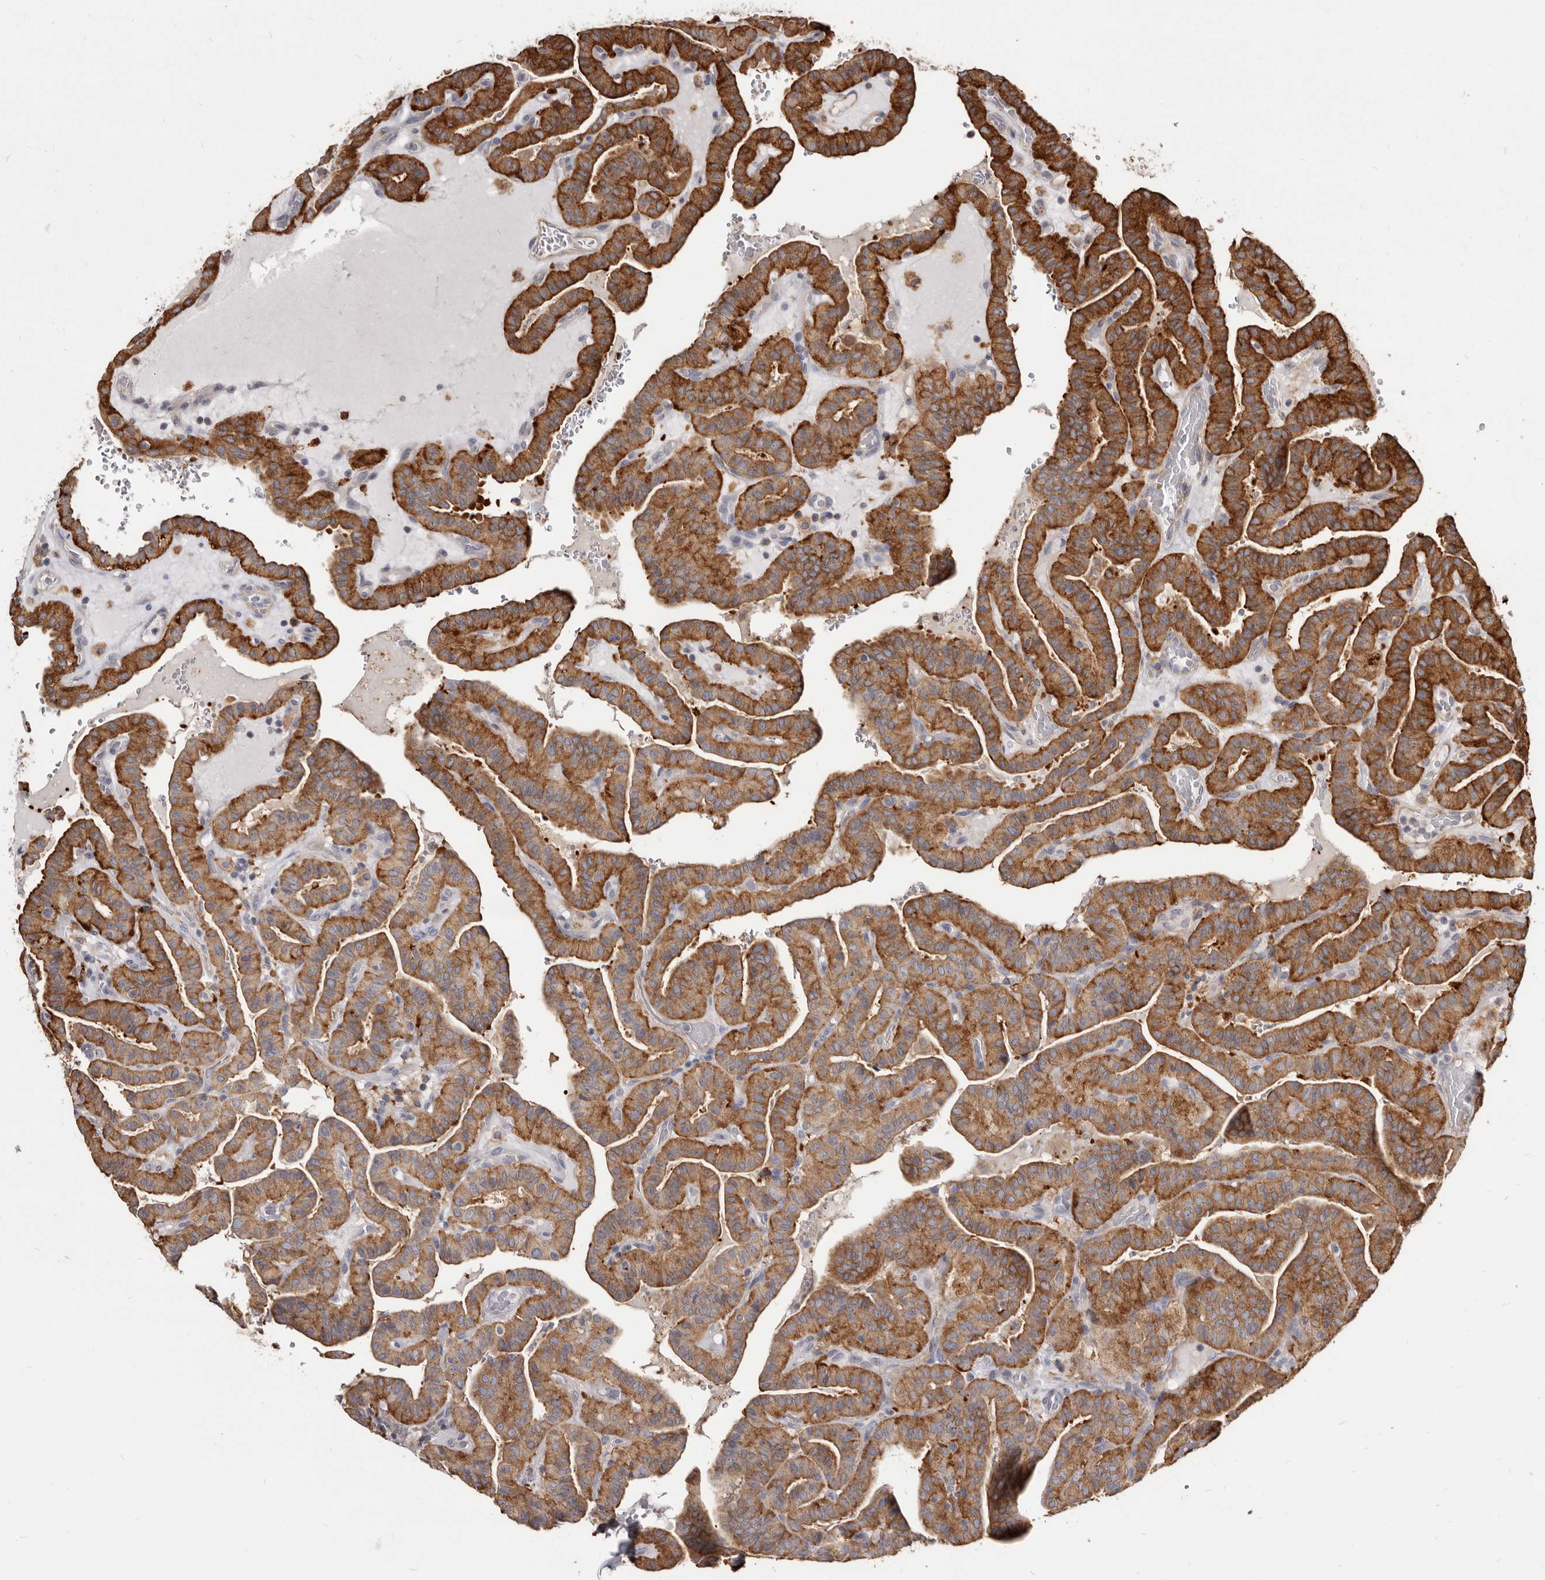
{"staining": {"intensity": "moderate", "quantity": ">75%", "location": "cytoplasmic/membranous"}, "tissue": "thyroid cancer", "cell_type": "Tumor cells", "image_type": "cancer", "snomed": [{"axis": "morphology", "description": "Papillary adenocarcinoma, NOS"}, {"axis": "topography", "description": "Thyroid gland"}], "caption": "Tumor cells reveal medium levels of moderate cytoplasmic/membranous positivity in about >75% of cells in thyroid cancer.", "gene": "TPD52", "patient": {"sex": "male", "age": 77}}